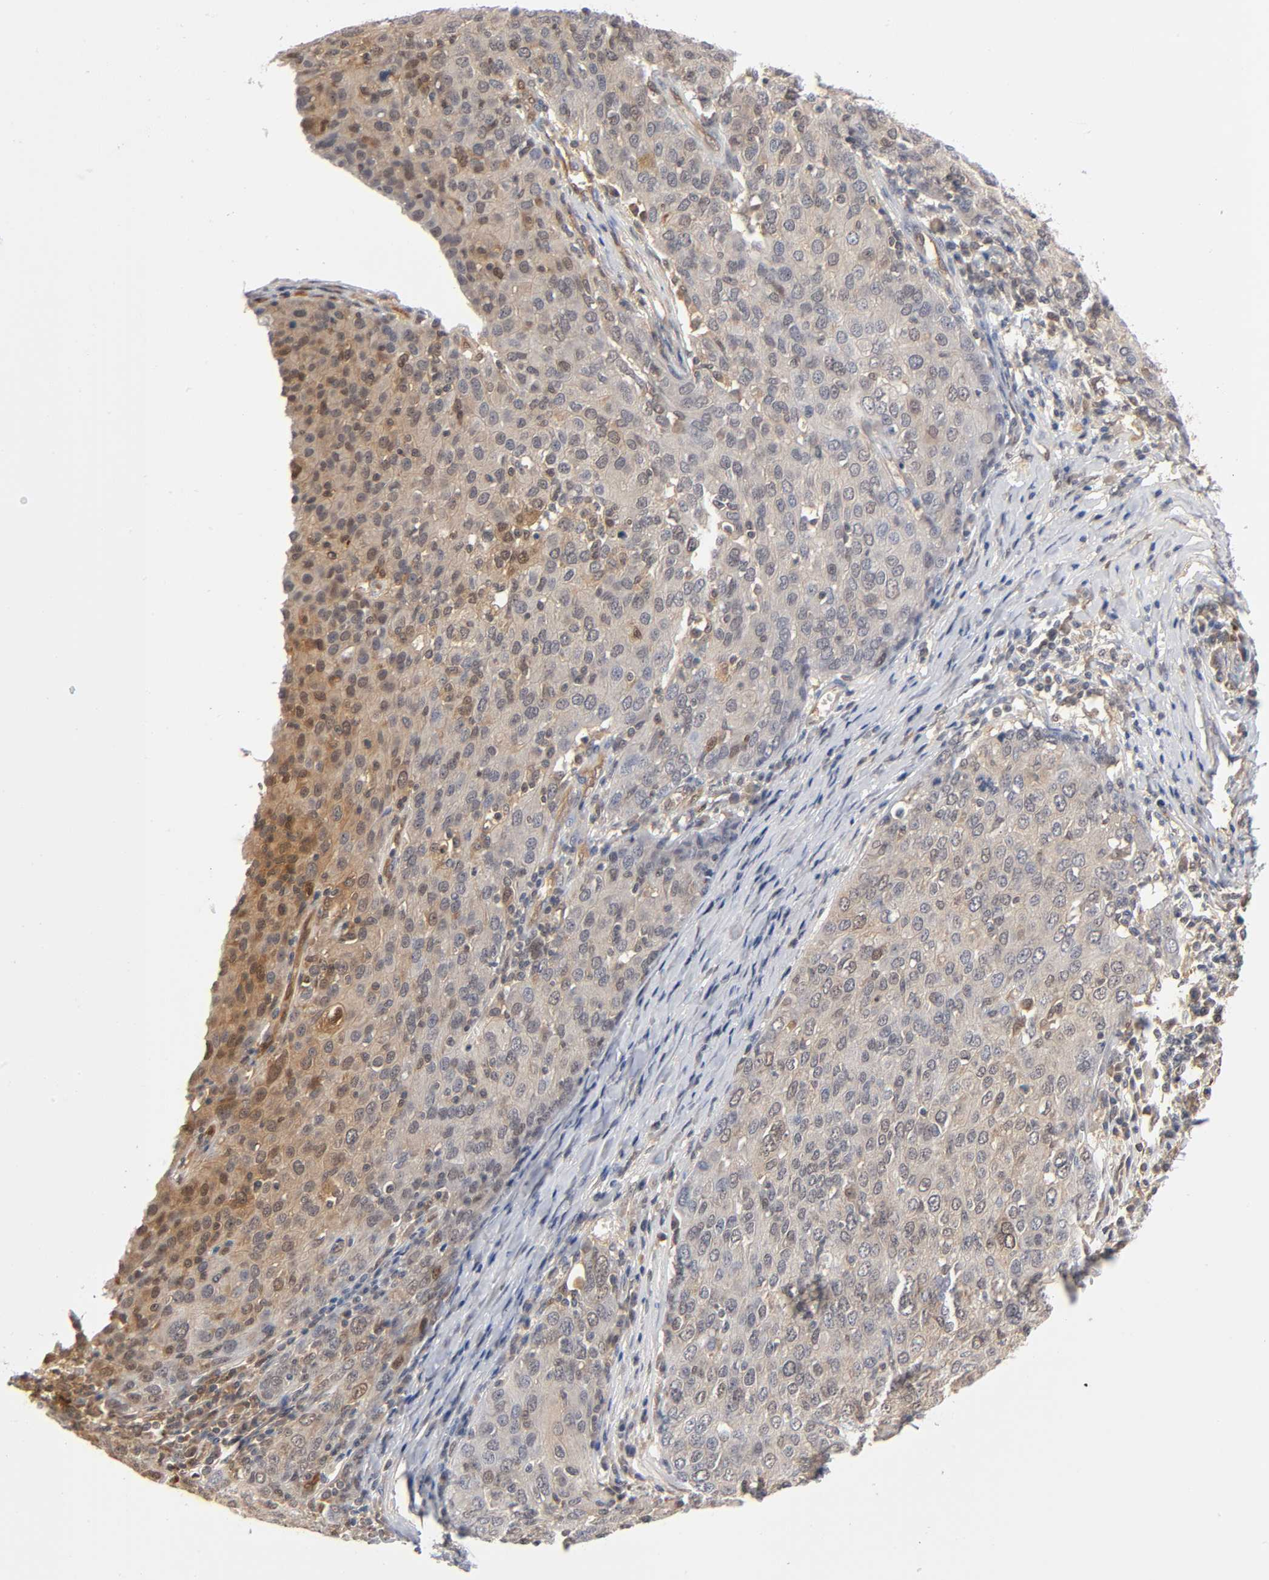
{"staining": {"intensity": "moderate", "quantity": ">75%", "location": "cytoplasmic/membranous"}, "tissue": "ovarian cancer", "cell_type": "Tumor cells", "image_type": "cancer", "snomed": [{"axis": "morphology", "description": "Carcinoma, endometroid"}, {"axis": "topography", "description": "Ovary"}], "caption": "Approximately >75% of tumor cells in ovarian cancer reveal moderate cytoplasmic/membranous protein positivity as visualized by brown immunohistochemical staining.", "gene": "DFFB", "patient": {"sex": "female", "age": 50}}